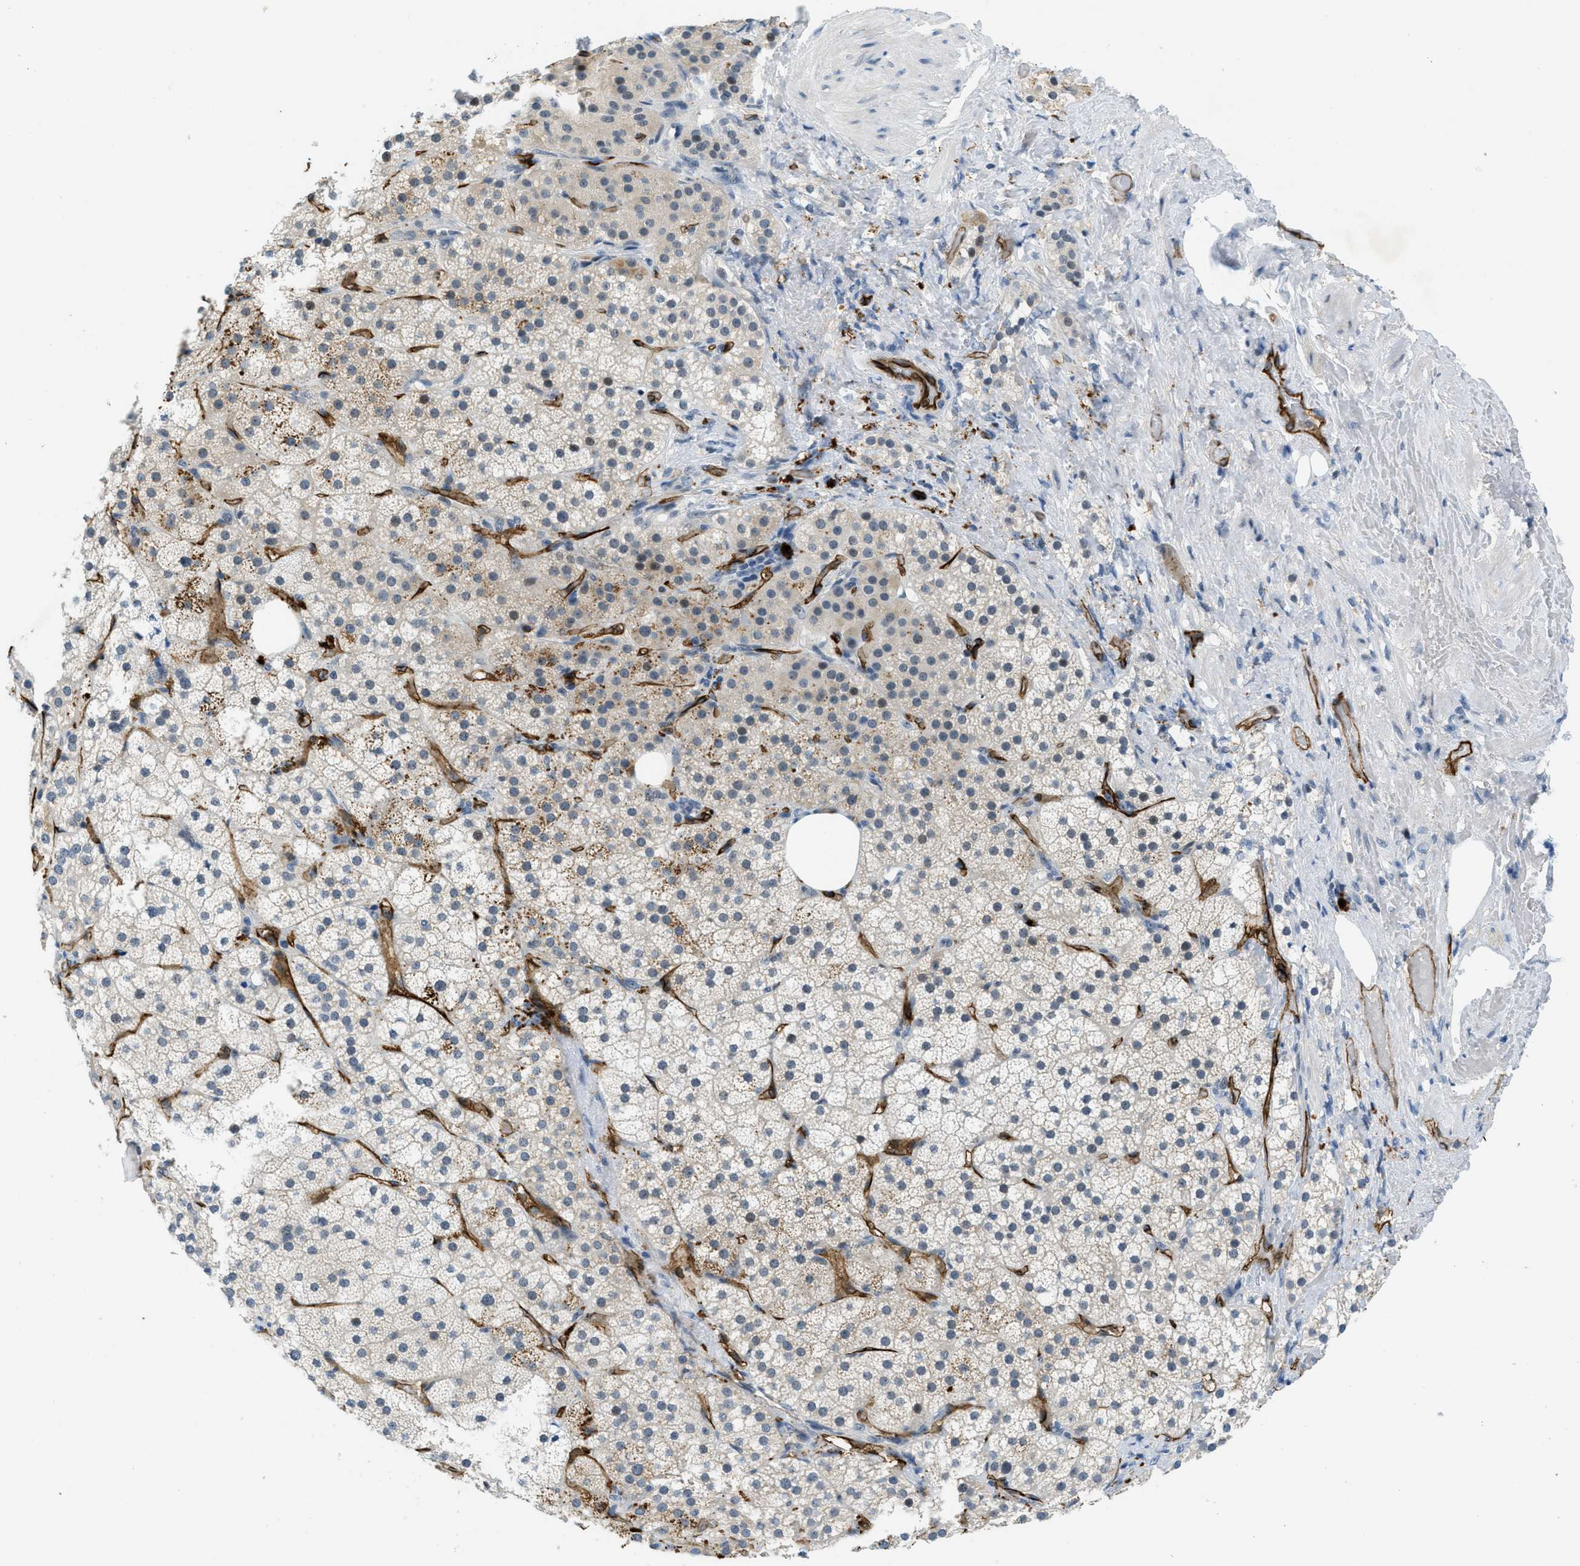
{"staining": {"intensity": "weak", "quantity": "<25%", "location": "cytoplasmic/membranous"}, "tissue": "adrenal gland", "cell_type": "Glandular cells", "image_type": "normal", "snomed": [{"axis": "morphology", "description": "Normal tissue, NOS"}, {"axis": "topography", "description": "Adrenal gland"}], "caption": "DAB immunohistochemical staining of benign human adrenal gland reveals no significant staining in glandular cells.", "gene": "SLCO2A1", "patient": {"sex": "female", "age": 59}}